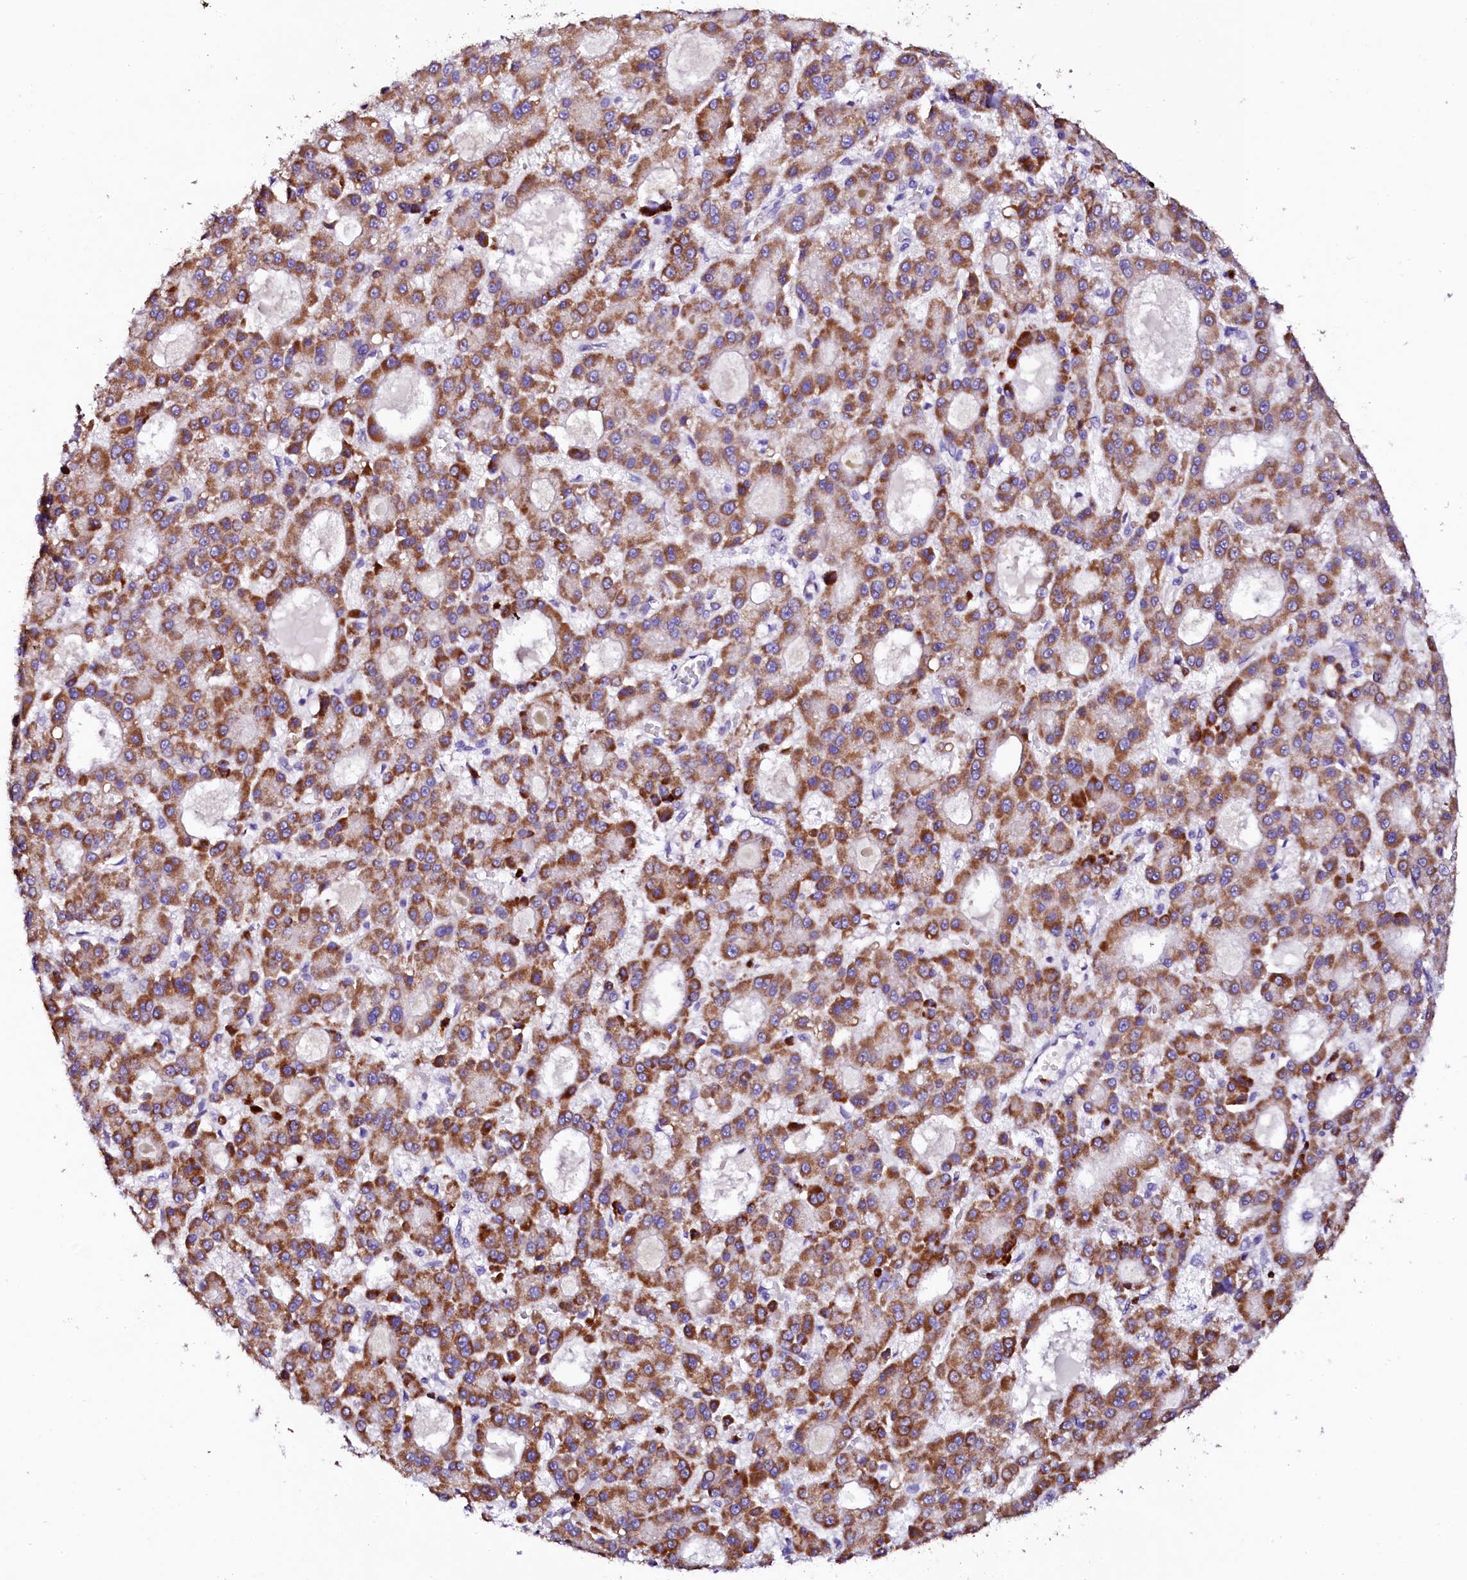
{"staining": {"intensity": "moderate", "quantity": ">75%", "location": "cytoplasmic/membranous"}, "tissue": "liver cancer", "cell_type": "Tumor cells", "image_type": "cancer", "snomed": [{"axis": "morphology", "description": "Carcinoma, Hepatocellular, NOS"}, {"axis": "topography", "description": "Liver"}], "caption": "Immunohistochemistry (IHC) image of human hepatocellular carcinoma (liver) stained for a protein (brown), which displays medium levels of moderate cytoplasmic/membranous expression in approximately >75% of tumor cells.", "gene": "NAA16", "patient": {"sex": "male", "age": 70}}